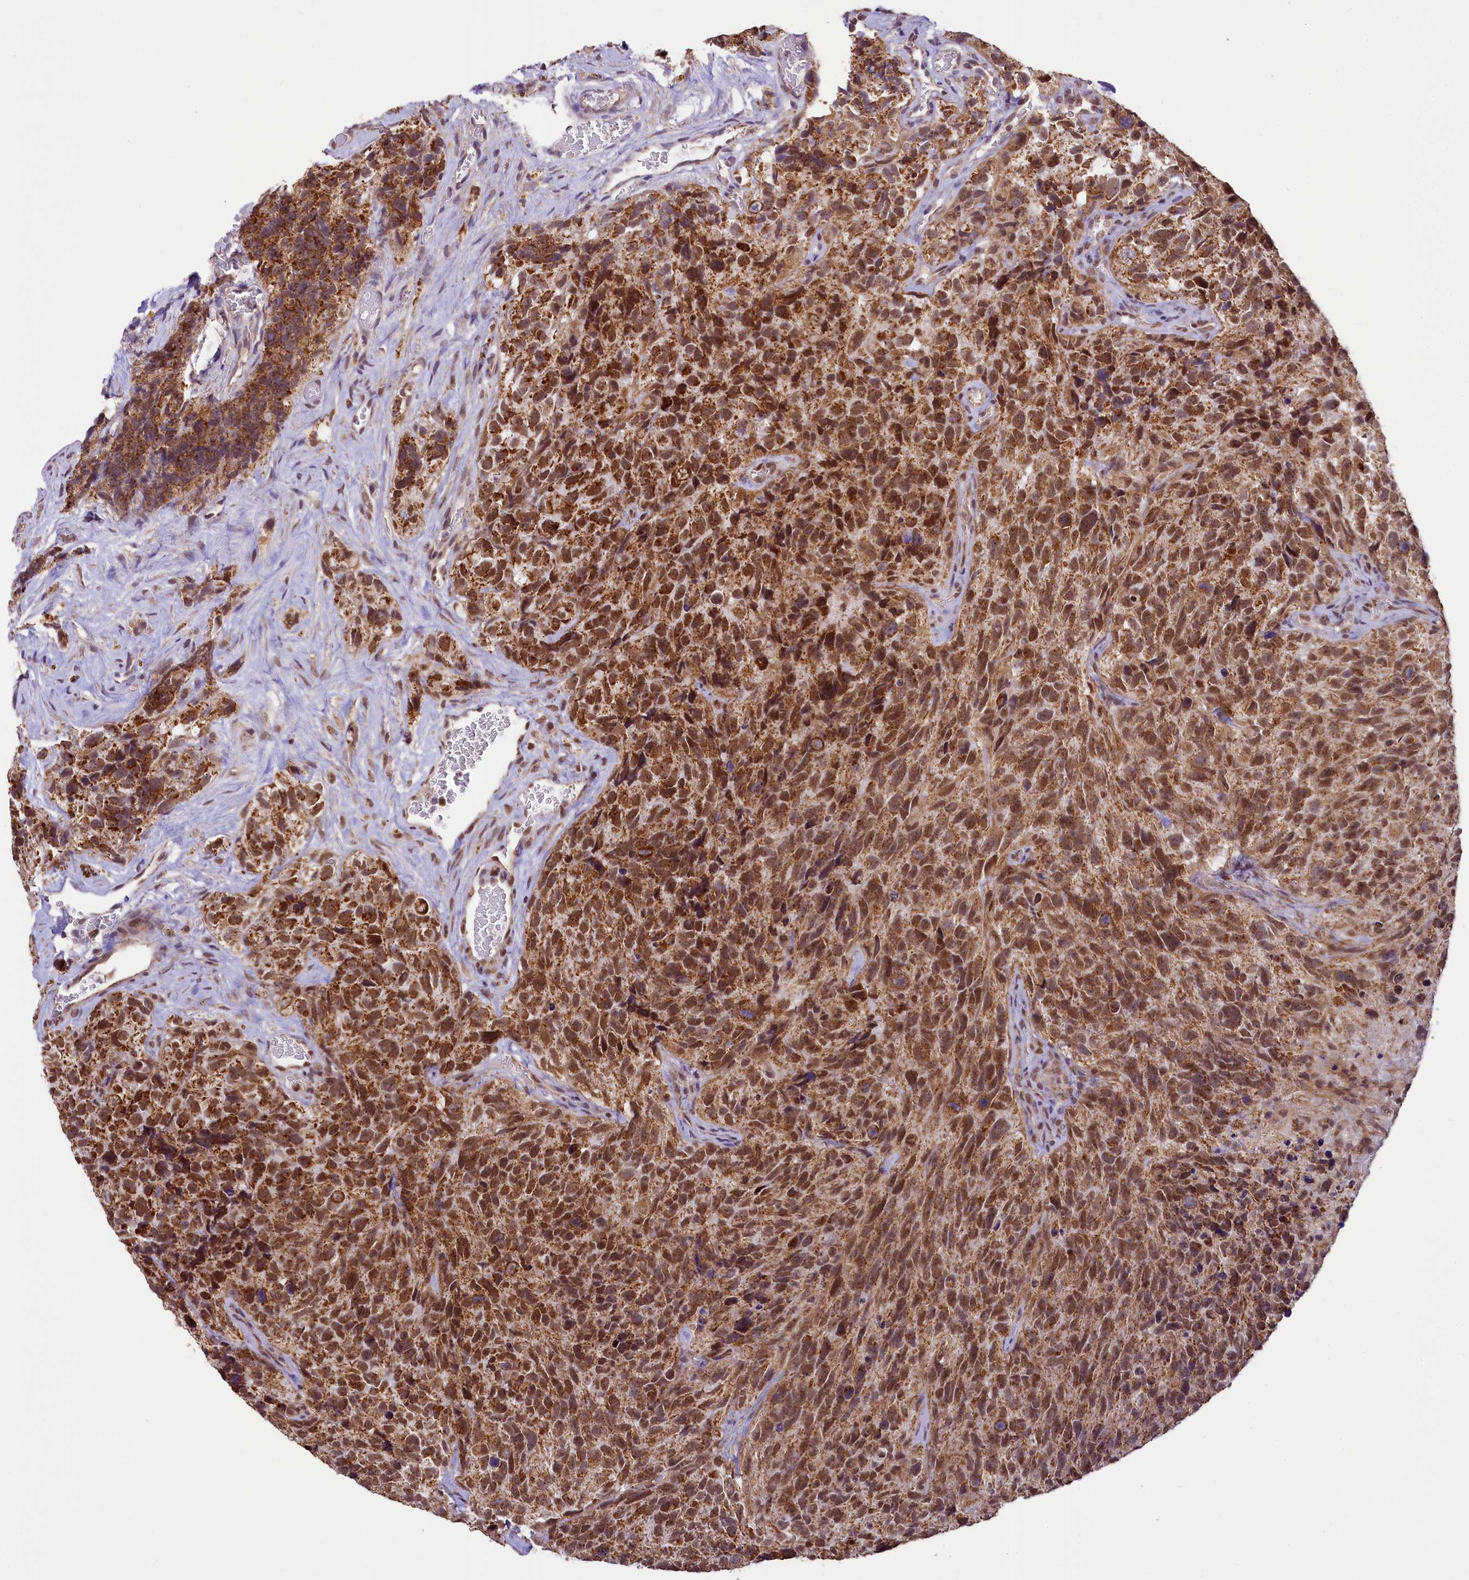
{"staining": {"intensity": "strong", "quantity": ">75%", "location": "cytoplasmic/membranous,nuclear"}, "tissue": "glioma", "cell_type": "Tumor cells", "image_type": "cancer", "snomed": [{"axis": "morphology", "description": "Glioma, malignant, High grade"}, {"axis": "topography", "description": "Brain"}], "caption": "Glioma was stained to show a protein in brown. There is high levels of strong cytoplasmic/membranous and nuclear expression in approximately >75% of tumor cells.", "gene": "PAF1", "patient": {"sex": "male", "age": 69}}